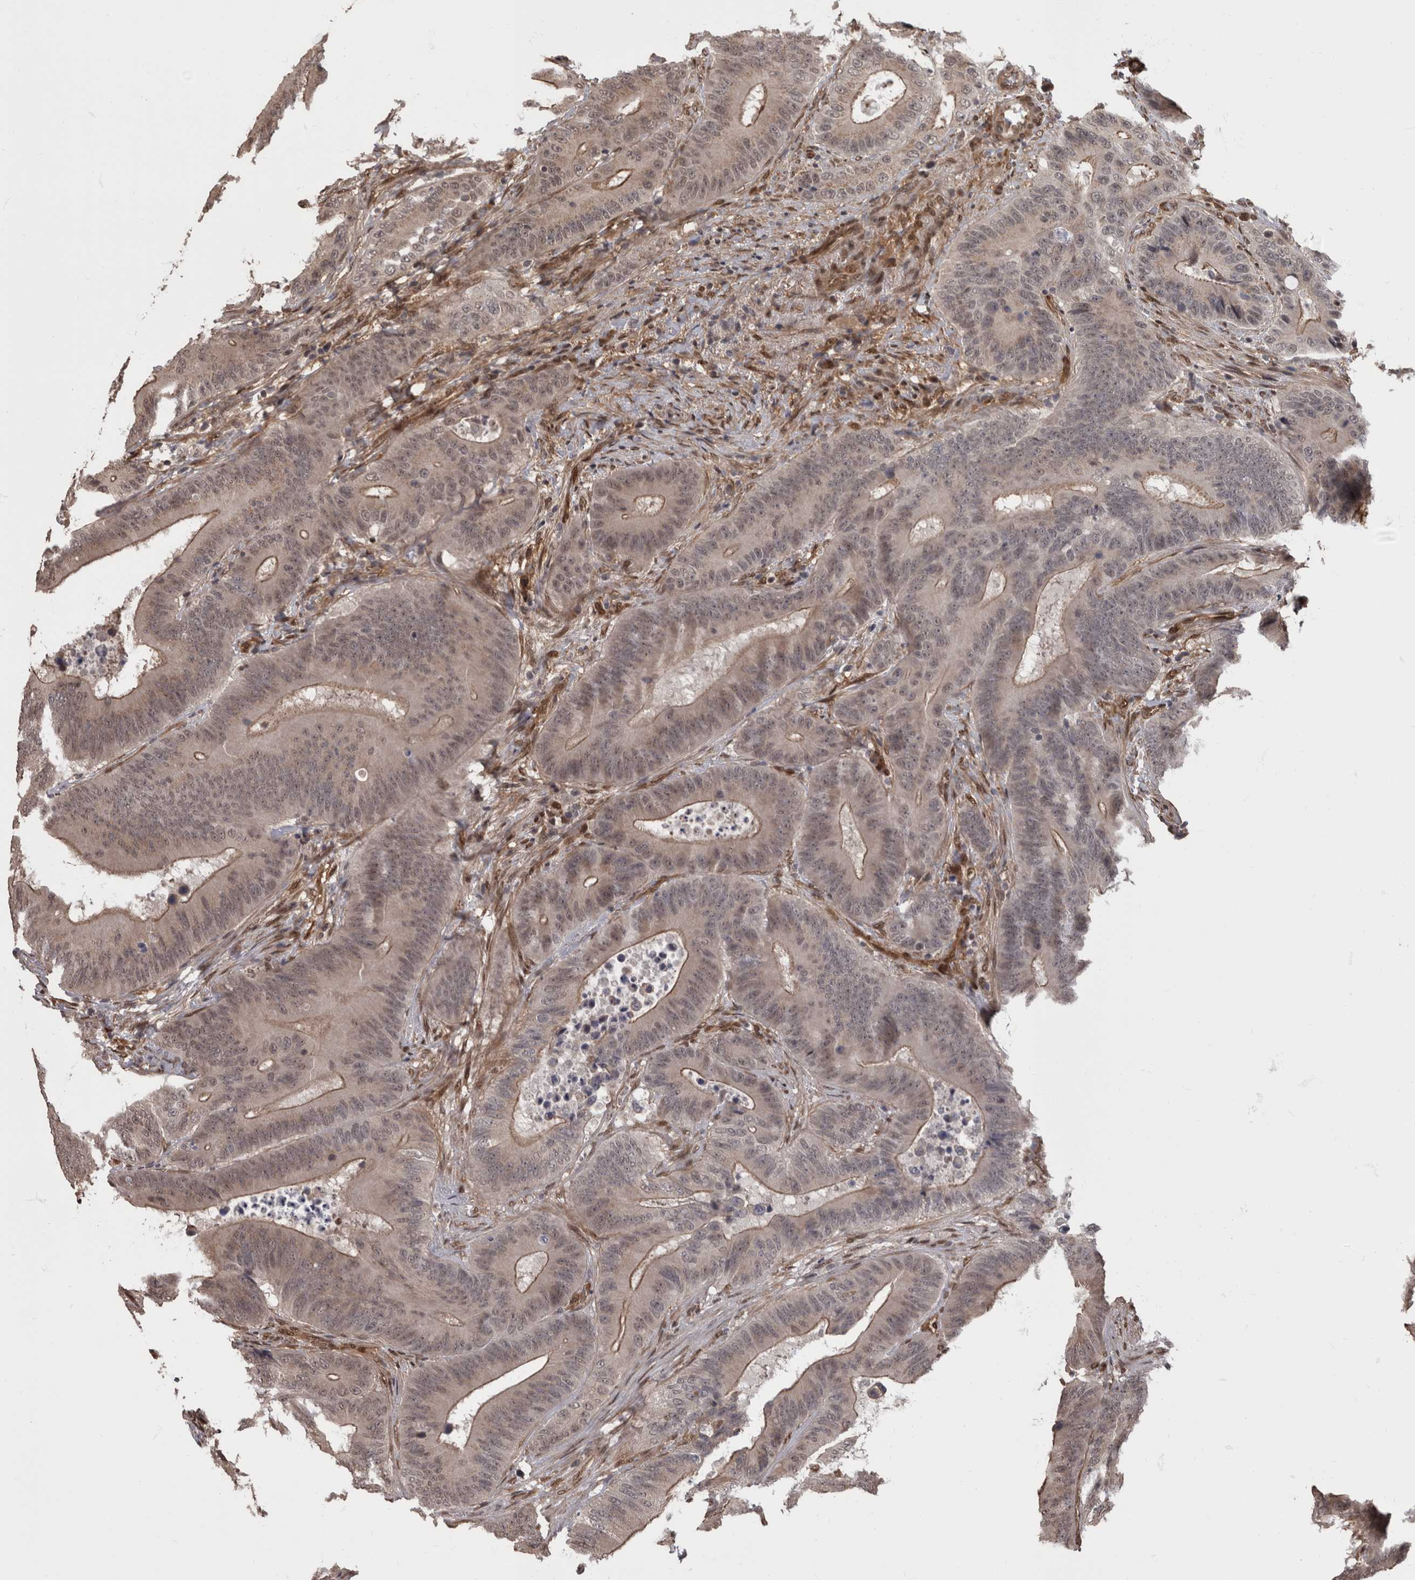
{"staining": {"intensity": "weak", "quantity": "25%-75%", "location": "cytoplasmic/membranous,nuclear"}, "tissue": "colorectal cancer", "cell_type": "Tumor cells", "image_type": "cancer", "snomed": [{"axis": "morphology", "description": "Adenocarcinoma, NOS"}, {"axis": "topography", "description": "Colon"}], "caption": "This is a photomicrograph of immunohistochemistry (IHC) staining of colorectal adenocarcinoma, which shows weak positivity in the cytoplasmic/membranous and nuclear of tumor cells.", "gene": "AKT3", "patient": {"sex": "male", "age": 83}}